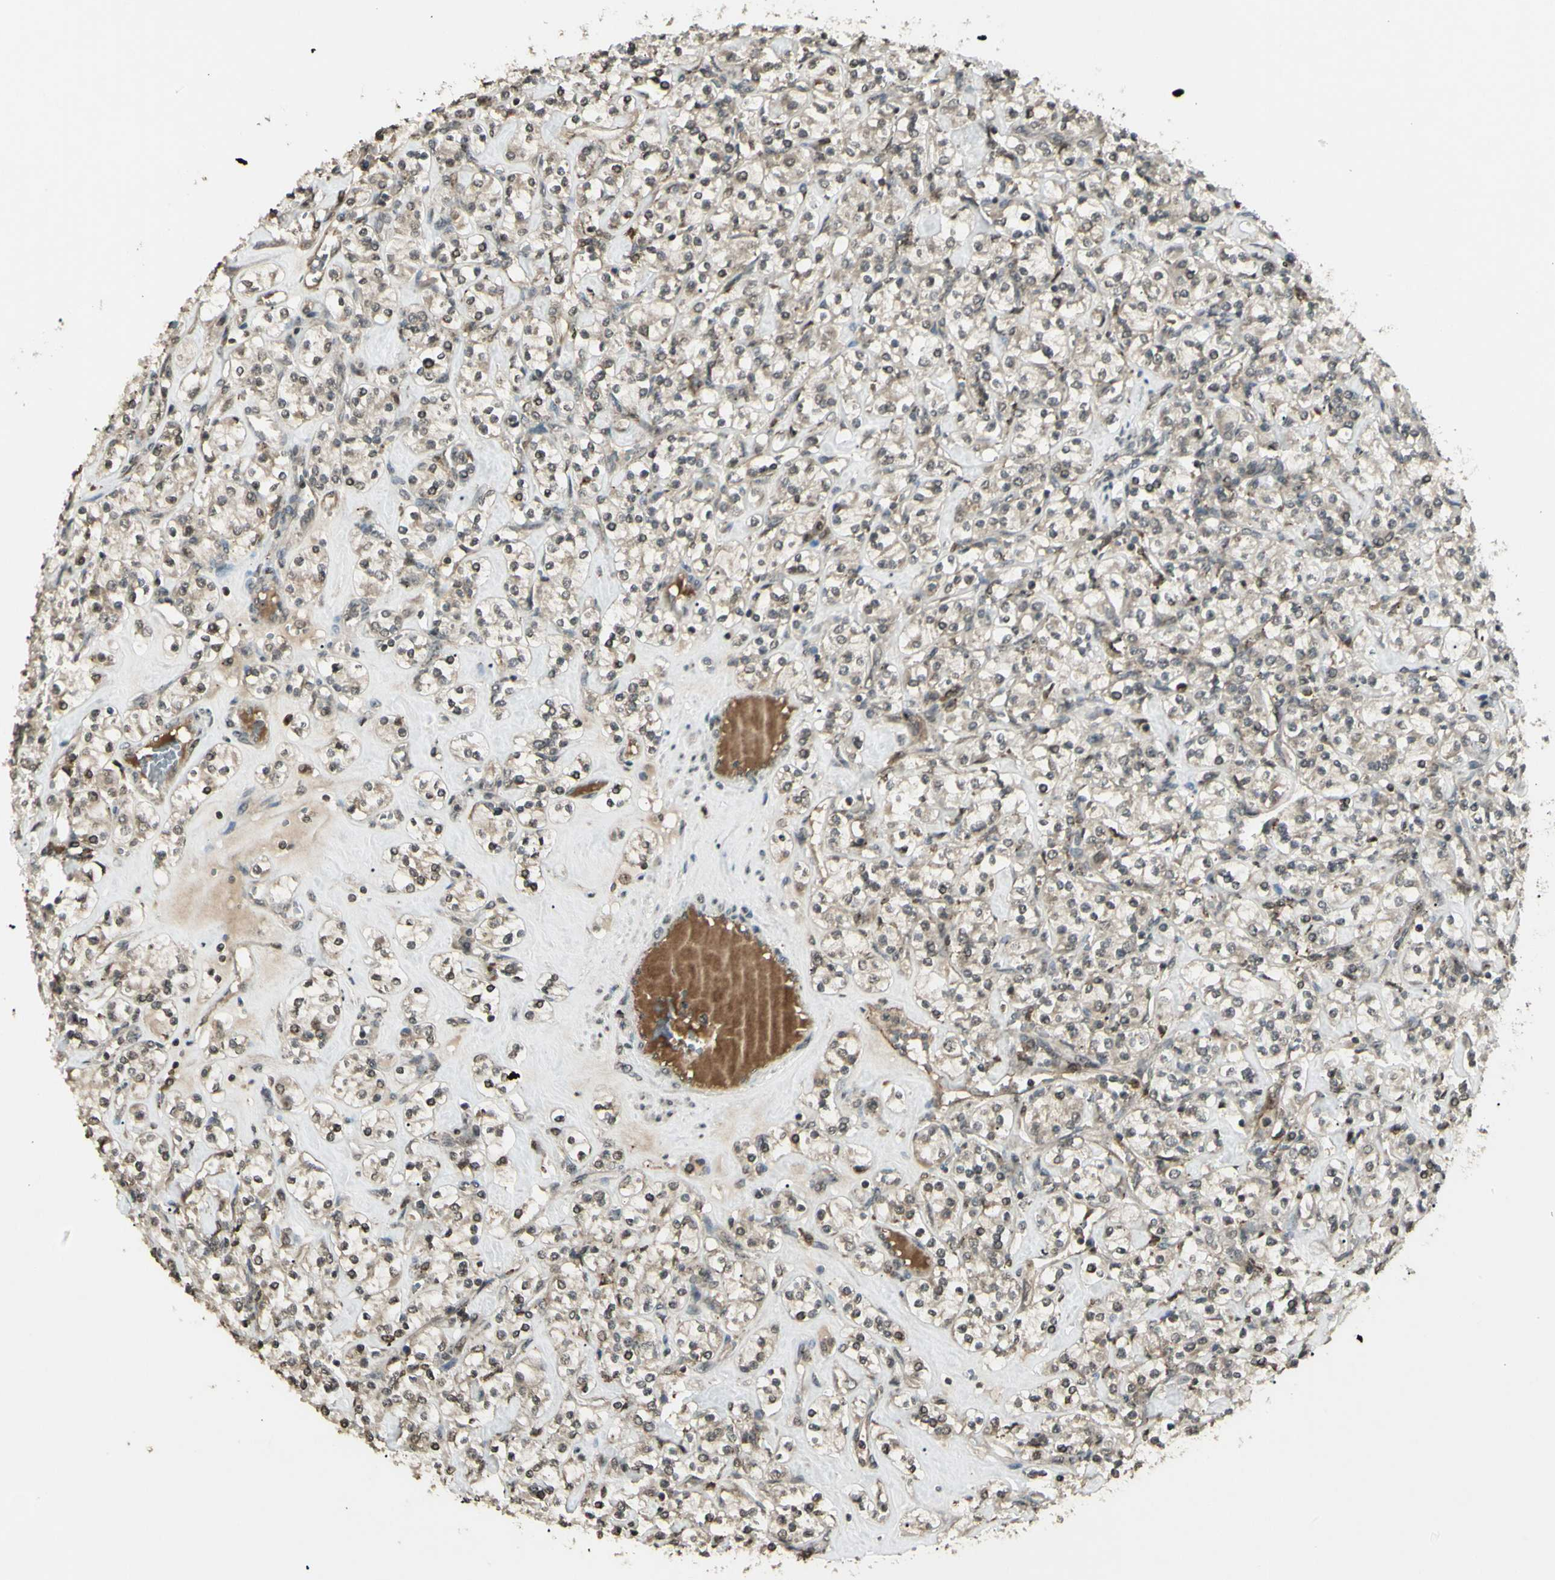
{"staining": {"intensity": "weak", "quantity": "25%-75%", "location": "cytoplasmic/membranous,nuclear"}, "tissue": "renal cancer", "cell_type": "Tumor cells", "image_type": "cancer", "snomed": [{"axis": "morphology", "description": "Adenocarcinoma, NOS"}, {"axis": "topography", "description": "Kidney"}], "caption": "The photomicrograph shows a brown stain indicating the presence of a protein in the cytoplasmic/membranous and nuclear of tumor cells in renal adenocarcinoma. (DAB (3,3'-diaminobenzidine) = brown stain, brightfield microscopy at high magnification).", "gene": "BLNK", "patient": {"sex": "male", "age": 77}}